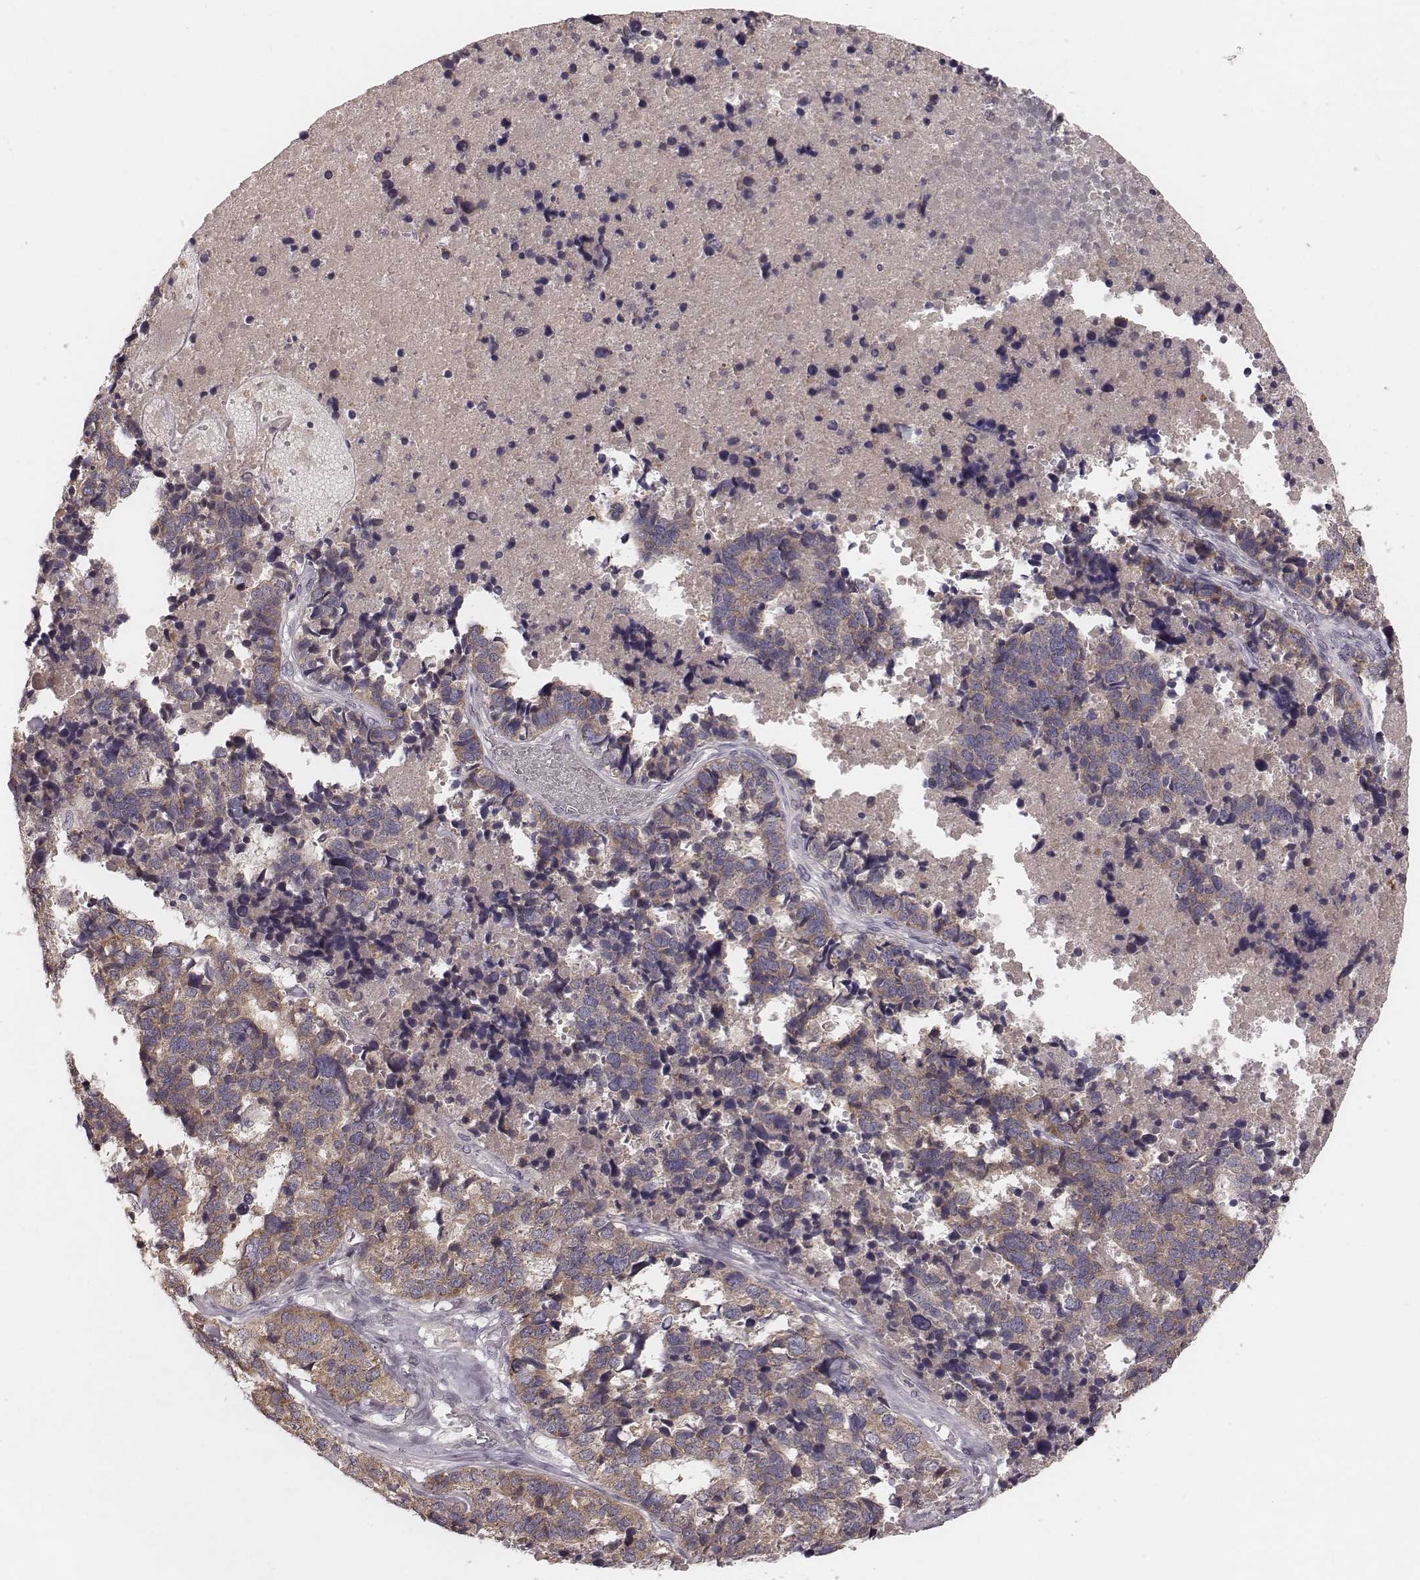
{"staining": {"intensity": "moderate", "quantity": "25%-75%", "location": "cytoplasmic/membranous"}, "tissue": "stomach cancer", "cell_type": "Tumor cells", "image_type": "cancer", "snomed": [{"axis": "morphology", "description": "Adenocarcinoma, NOS"}, {"axis": "topography", "description": "Stomach"}], "caption": "There is medium levels of moderate cytoplasmic/membranous positivity in tumor cells of stomach adenocarcinoma, as demonstrated by immunohistochemical staining (brown color).", "gene": "P2RX5", "patient": {"sex": "male", "age": 69}}